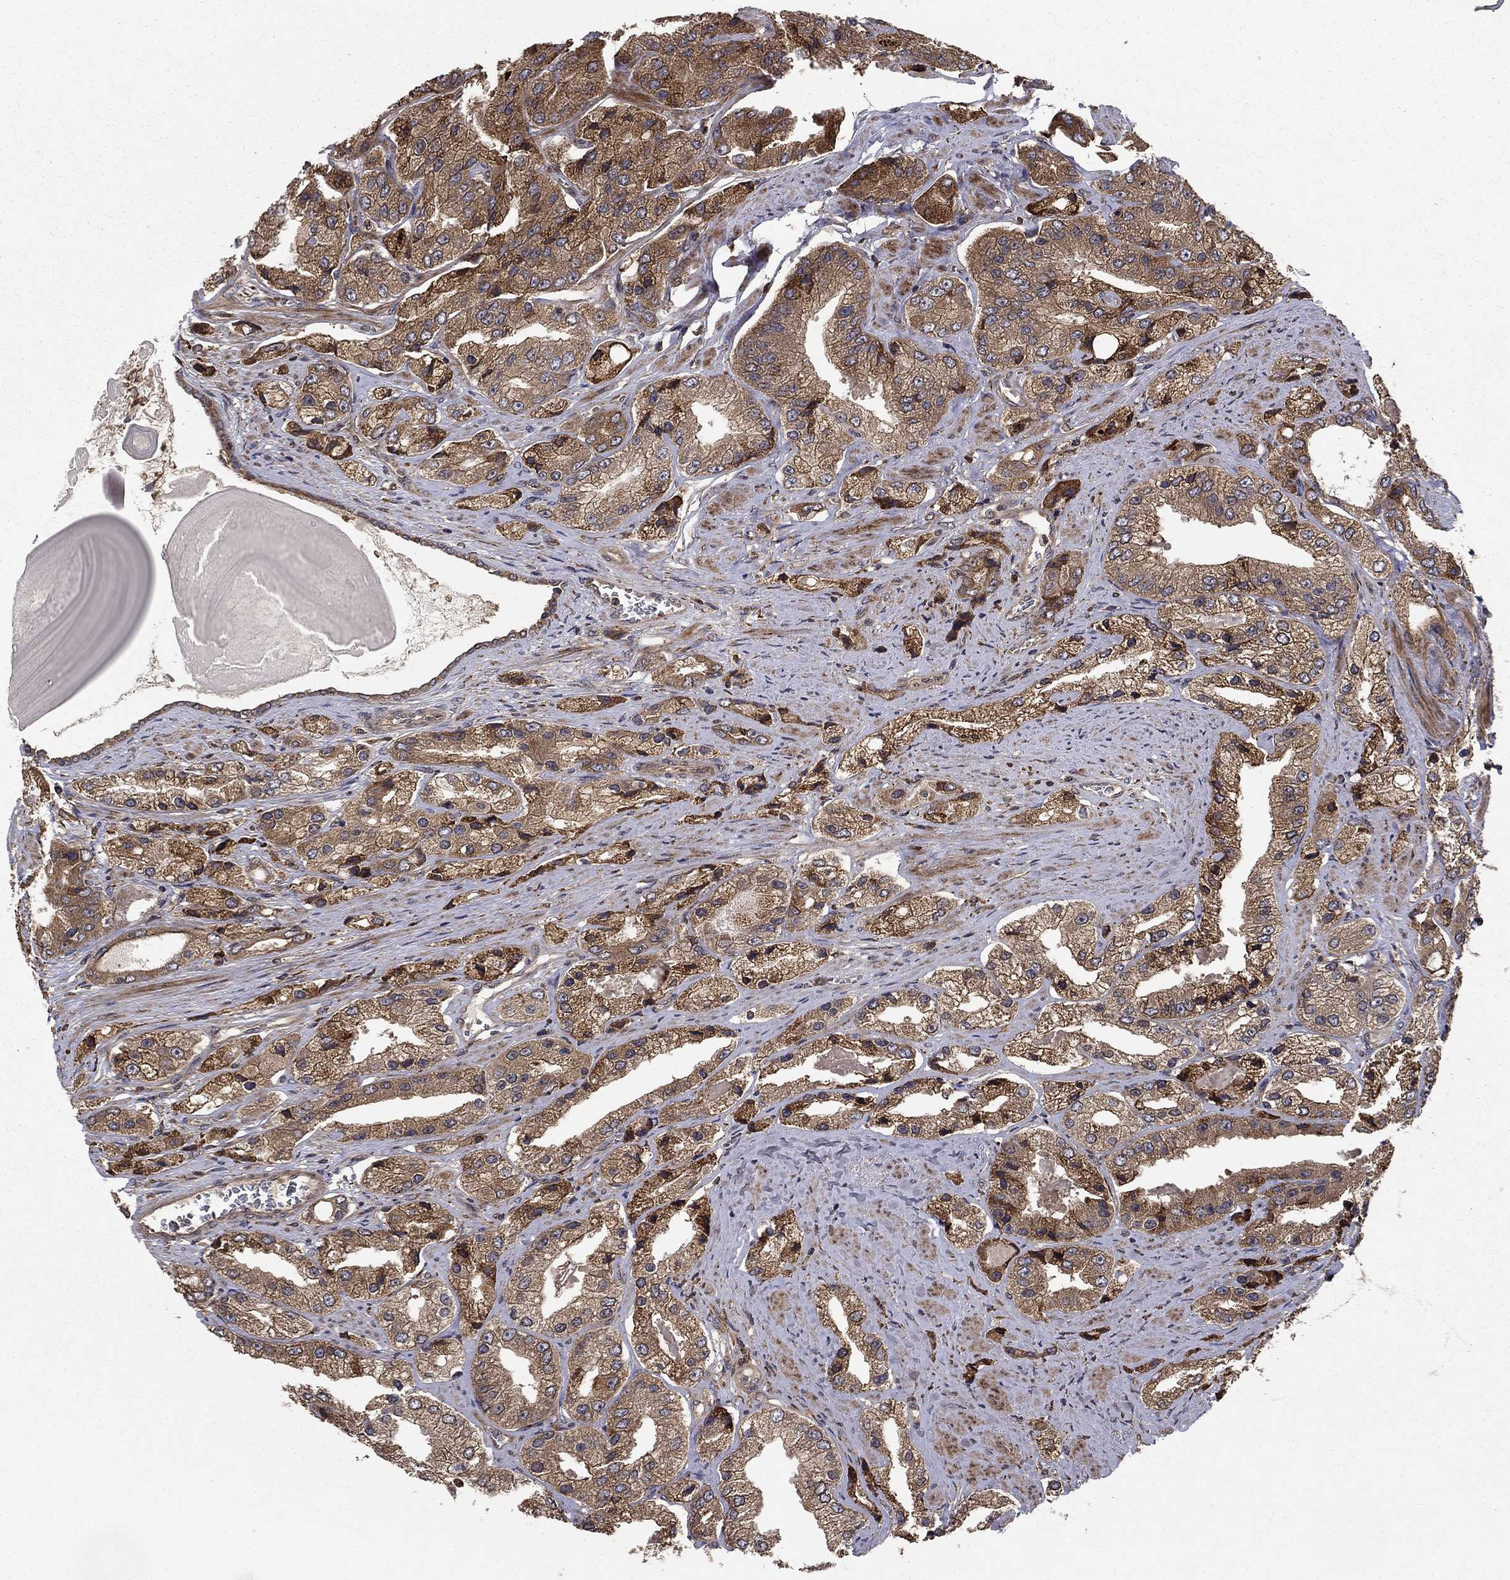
{"staining": {"intensity": "moderate", "quantity": ">75%", "location": "cytoplasmic/membranous"}, "tissue": "prostate cancer", "cell_type": "Tumor cells", "image_type": "cancer", "snomed": [{"axis": "morphology", "description": "Adenocarcinoma, Low grade"}, {"axis": "topography", "description": "Prostate"}], "caption": "Protein analysis of low-grade adenocarcinoma (prostate) tissue shows moderate cytoplasmic/membranous positivity in approximately >75% of tumor cells. Nuclei are stained in blue.", "gene": "BABAM2", "patient": {"sex": "male", "age": 69}}